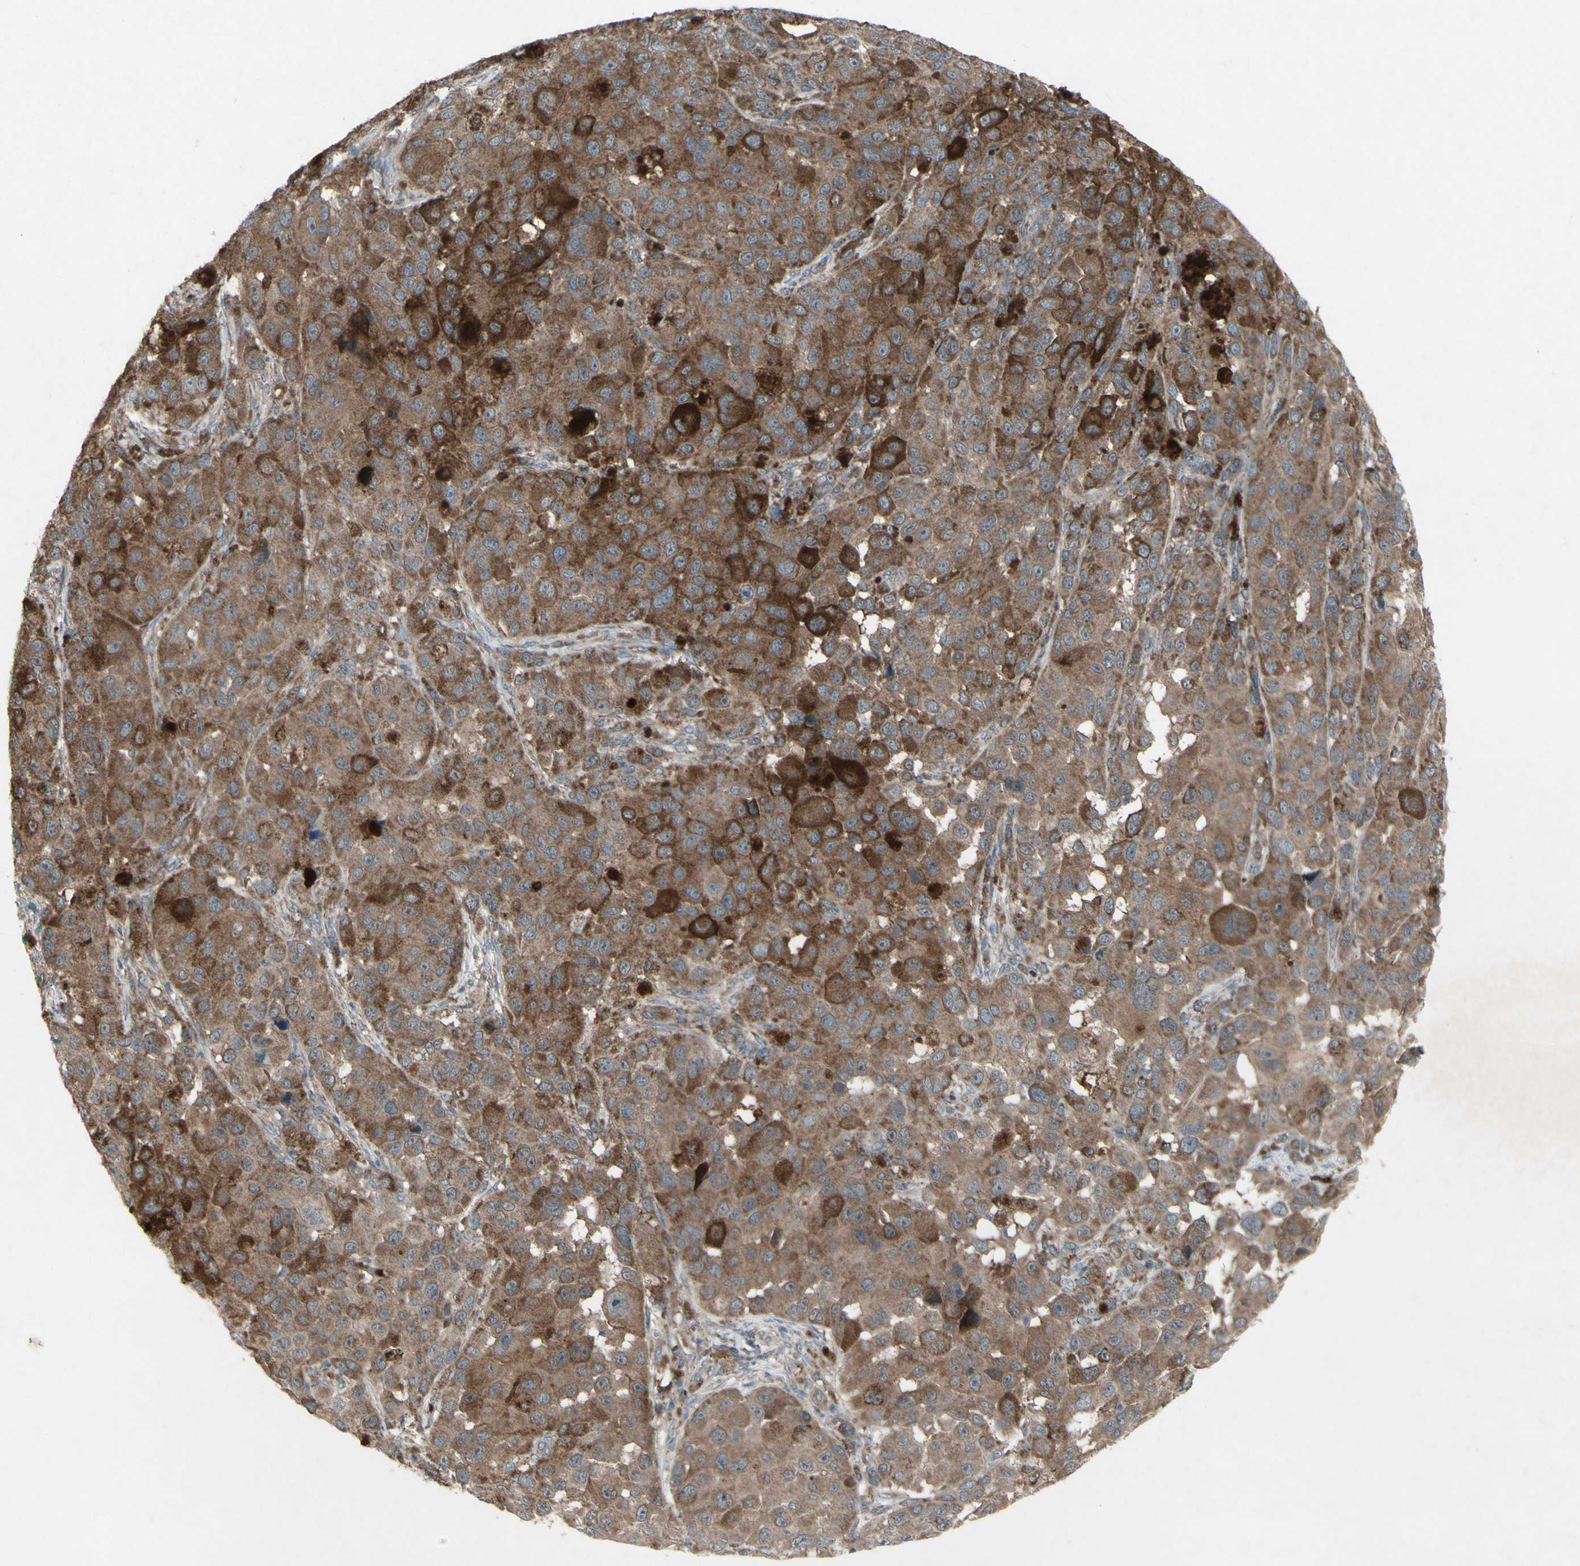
{"staining": {"intensity": "strong", "quantity": ">75%", "location": "cytoplasmic/membranous"}, "tissue": "melanoma", "cell_type": "Tumor cells", "image_type": "cancer", "snomed": [{"axis": "morphology", "description": "Malignant melanoma, NOS"}, {"axis": "topography", "description": "Skin"}], "caption": "This micrograph shows IHC staining of malignant melanoma, with high strong cytoplasmic/membranous positivity in about >75% of tumor cells.", "gene": "SHC1", "patient": {"sex": "male", "age": 96}}